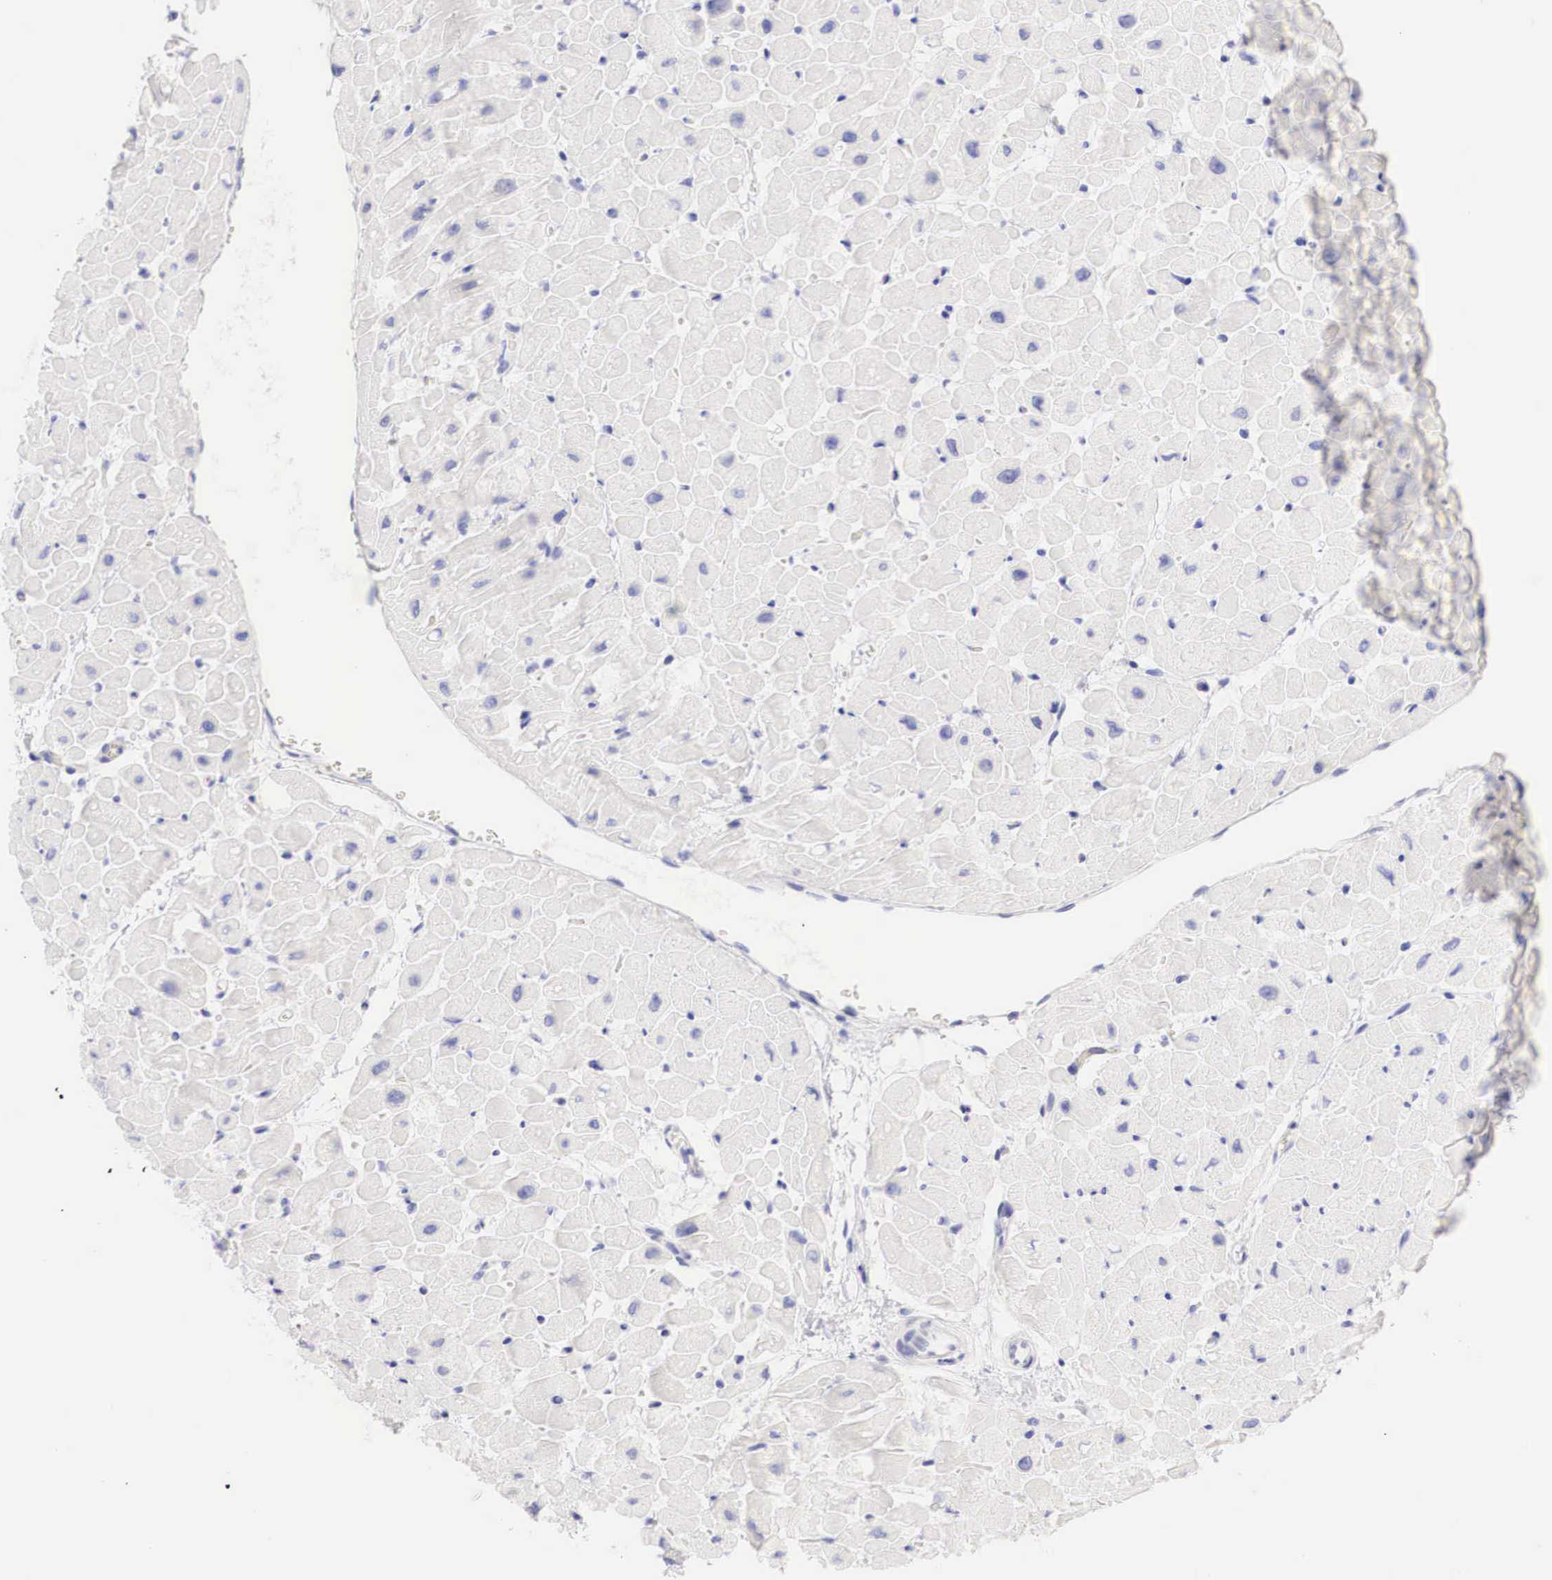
{"staining": {"intensity": "negative", "quantity": "none", "location": "none"}, "tissue": "heart muscle", "cell_type": "Cardiomyocytes", "image_type": "normal", "snomed": [{"axis": "morphology", "description": "Normal tissue, NOS"}, {"axis": "topography", "description": "Heart"}], "caption": "A high-resolution photomicrograph shows immunohistochemistry (IHC) staining of unremarkable heart muscle, which displays no significant positivity in cardiomyocytes. The staining was performed using DAB to visualize the protein expression in brown, while the nuclei were stained in blue with hematoxylin (Magnification: 20x).", "gene": "TYR", "patient": {"sex": "male", "age": 45}}